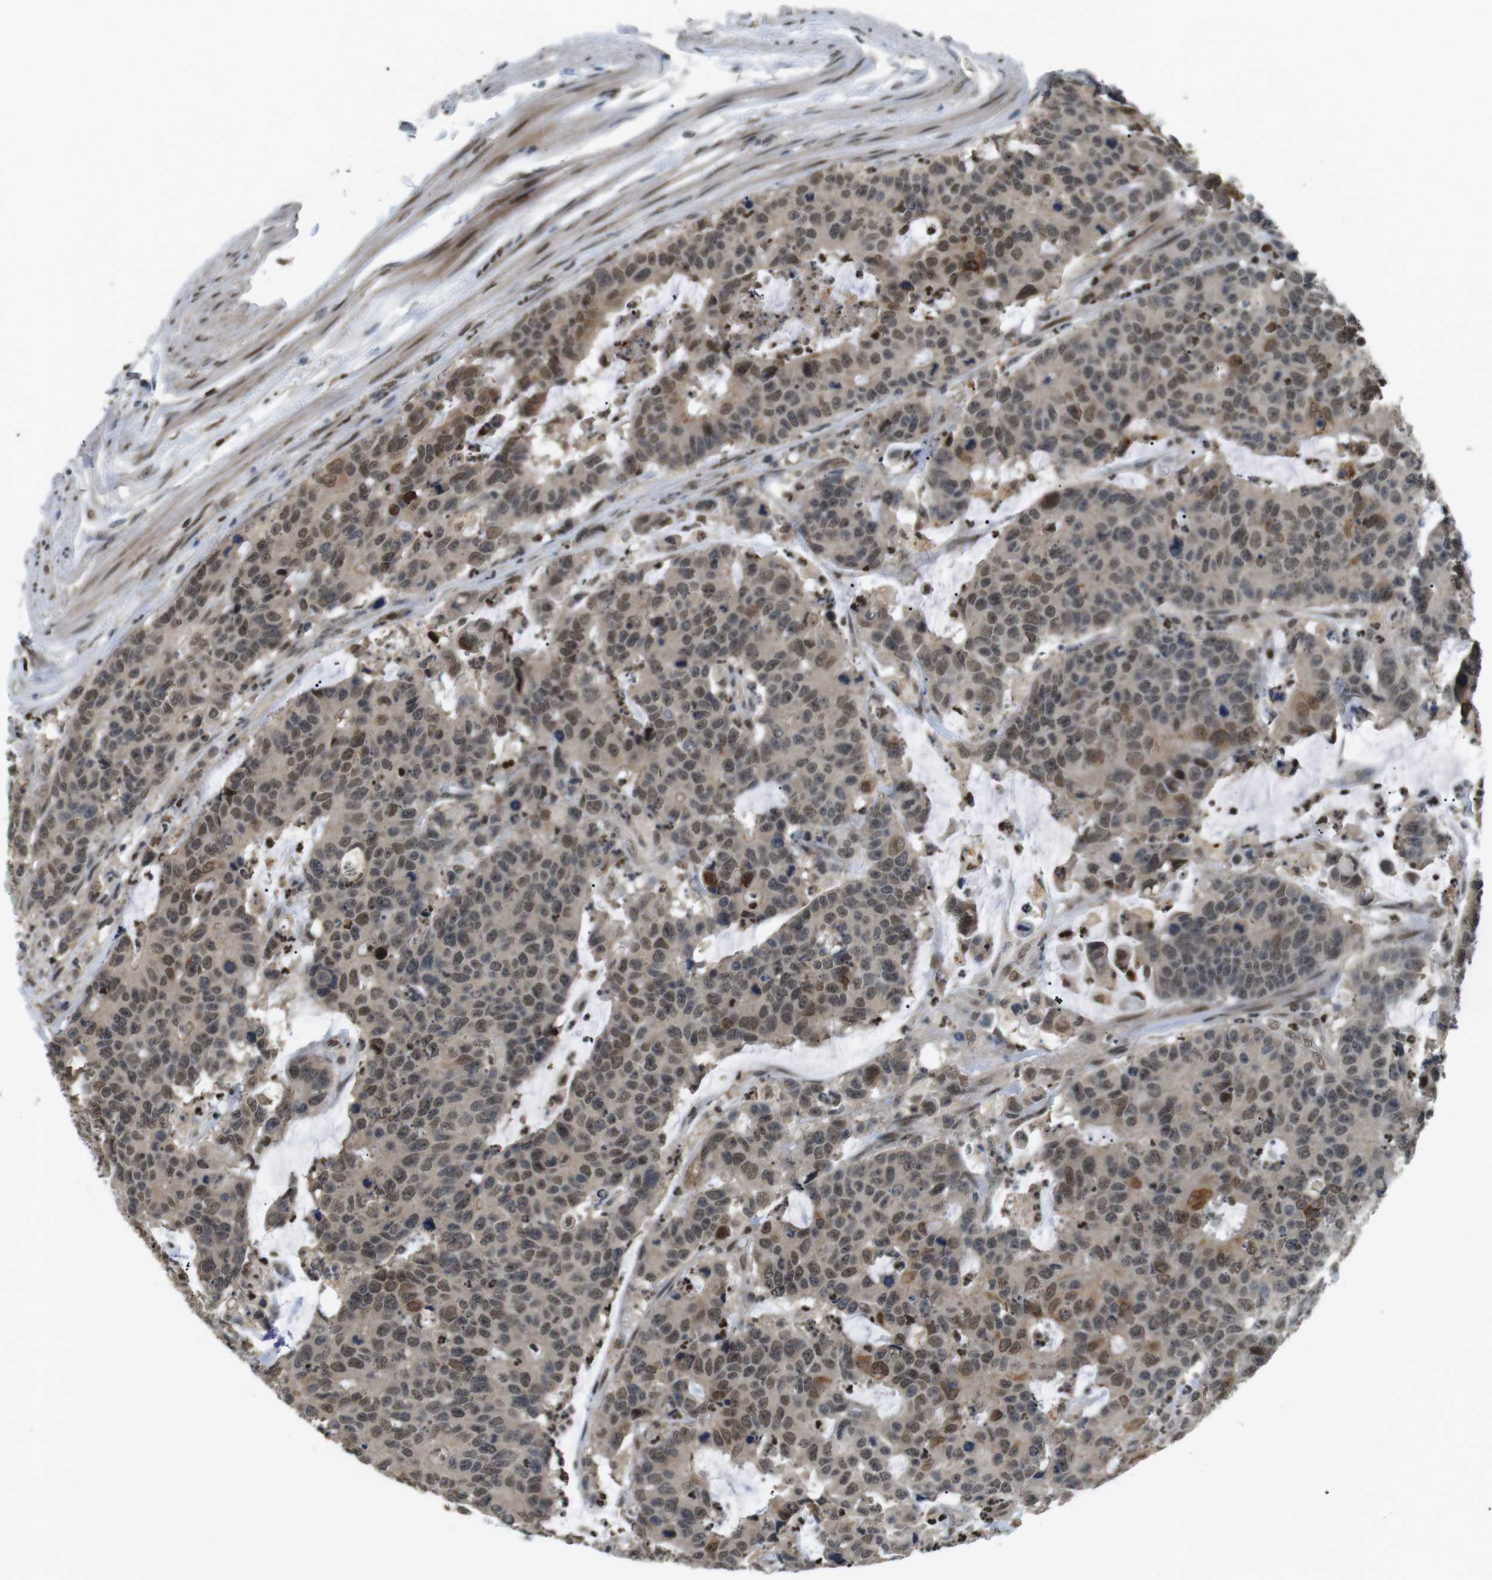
{"staining": {"intensity": "moderate", "quantity": ">75%", "location": "cytoplasmic/membranous,nuclear"}, "tissue": "colorectal cancer", "cell_type": "Tumor cells", "image_type": "cancer", "snomed": [{"axis": "morphology", "description": "Adenocarcinoma, NOS"}, {"axis": "topography", "description": "Colon"}], "caption": "The immunohistochemical stain labels moderate cytoplasmic/membranous and nuclear expression in tumor cells of adenocarcinoma (colorectal) tissue. The protein of interest is stained brown, and the nuclei are stained in blue (DAB (3,3'-diaminobenzidine) IHC with brightfield microscopy, high magnification).", "gene": "ORAI3", "patient": {"sex": "female", "age": 86}}